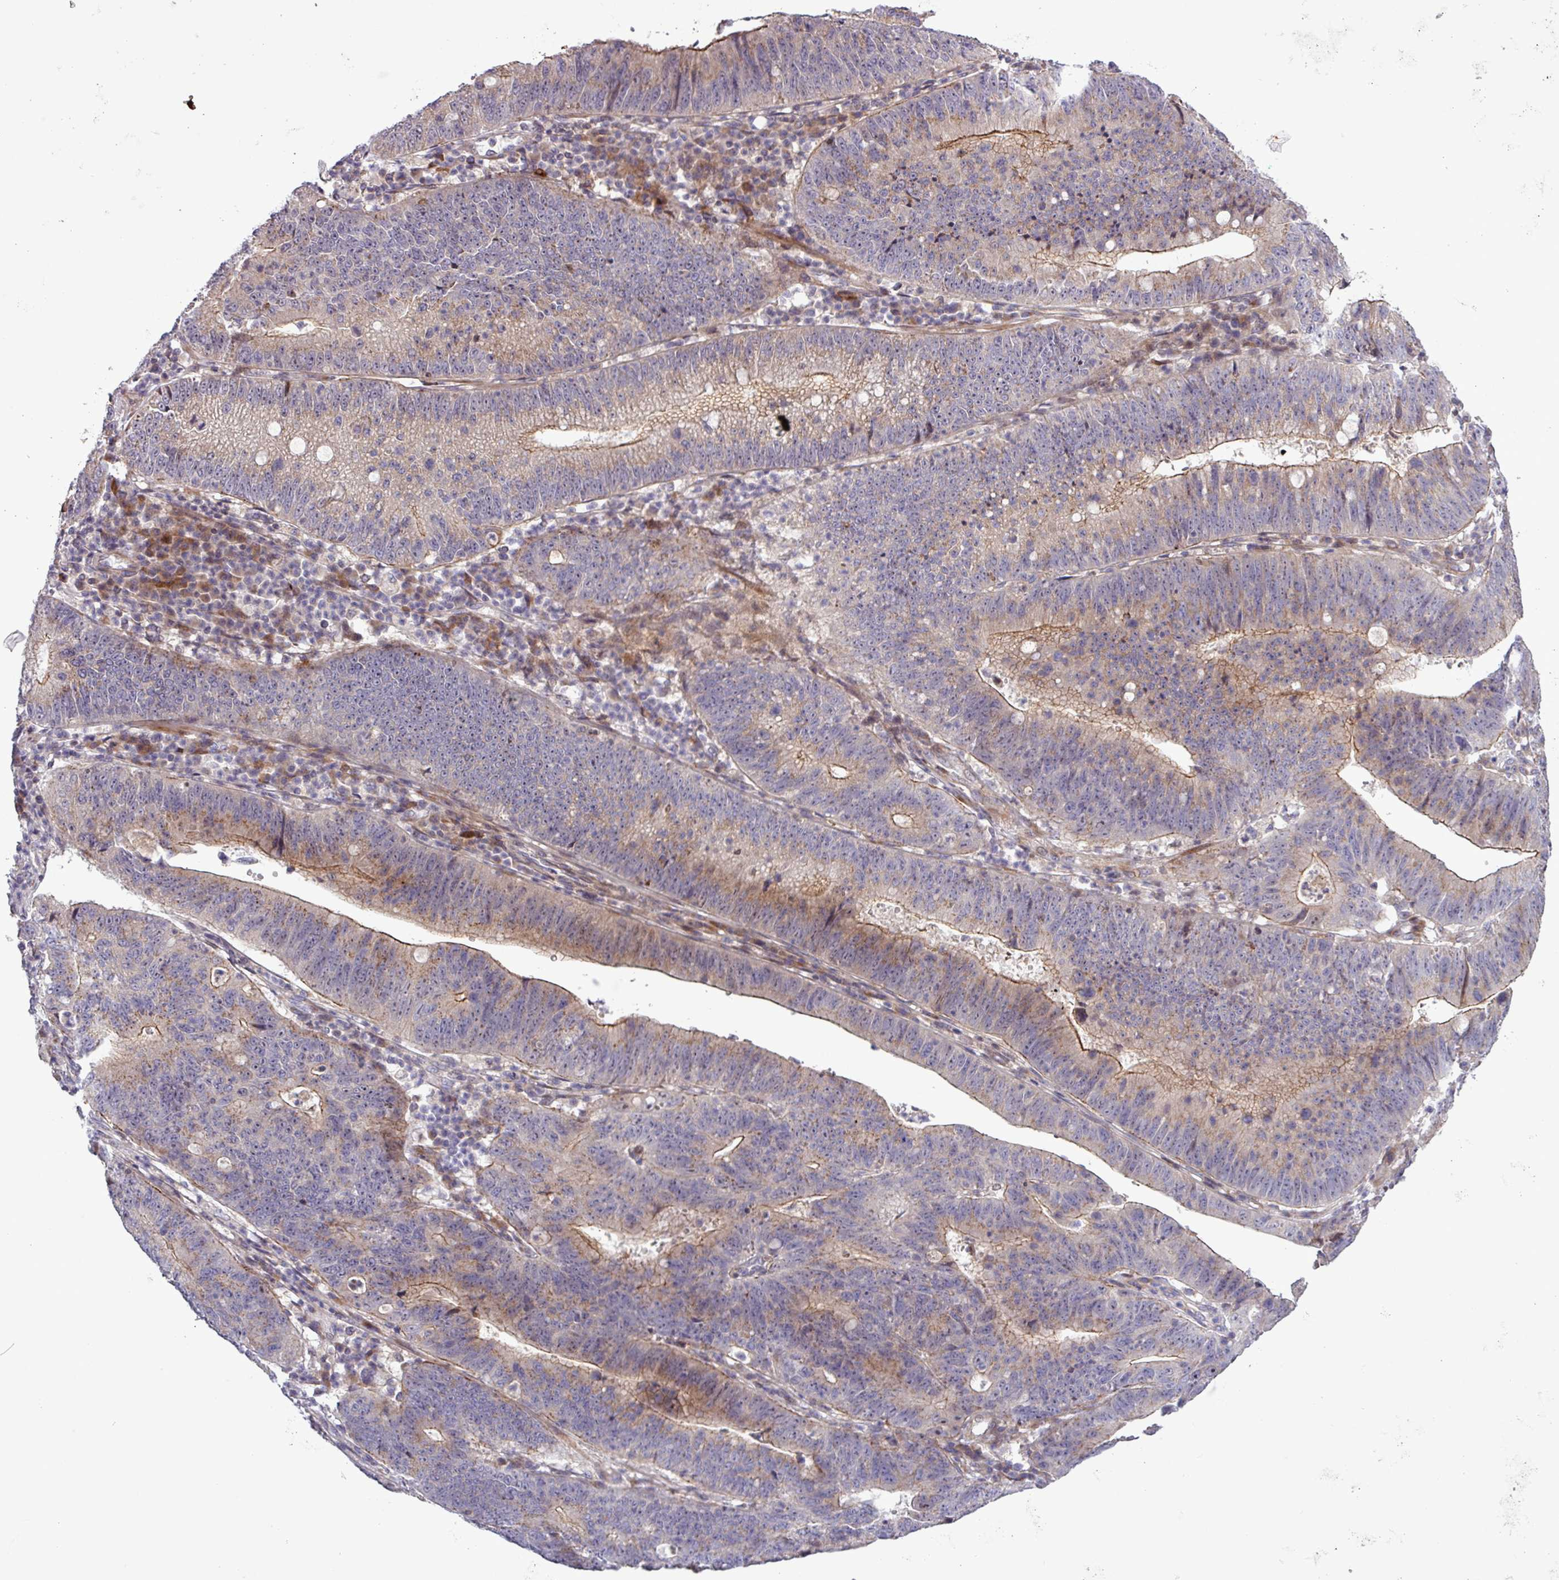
{"staining": {"intensity": "moderate", "quantity": "25%-75%", "location": "cytoplasmic/membranous"}, "tissue": "stomach cancer", "cell_type": "Tumor cells", "image_type": "cancer", "snomed": [{"axis": "morphology", "description": "Adenocarcinoma, NOS"}, {"axis": "topography", "description": "Stomach"}], "caption": "Brown immunohistochemical staining in human stomach cancer (adenocarcinoma) demonstrates moderate cytoplasmic/membranous expression in approximately 25%-75% of tumor cells.", "gene": "TNFSF12", "patient": {"sex": "male", "age": 59}}